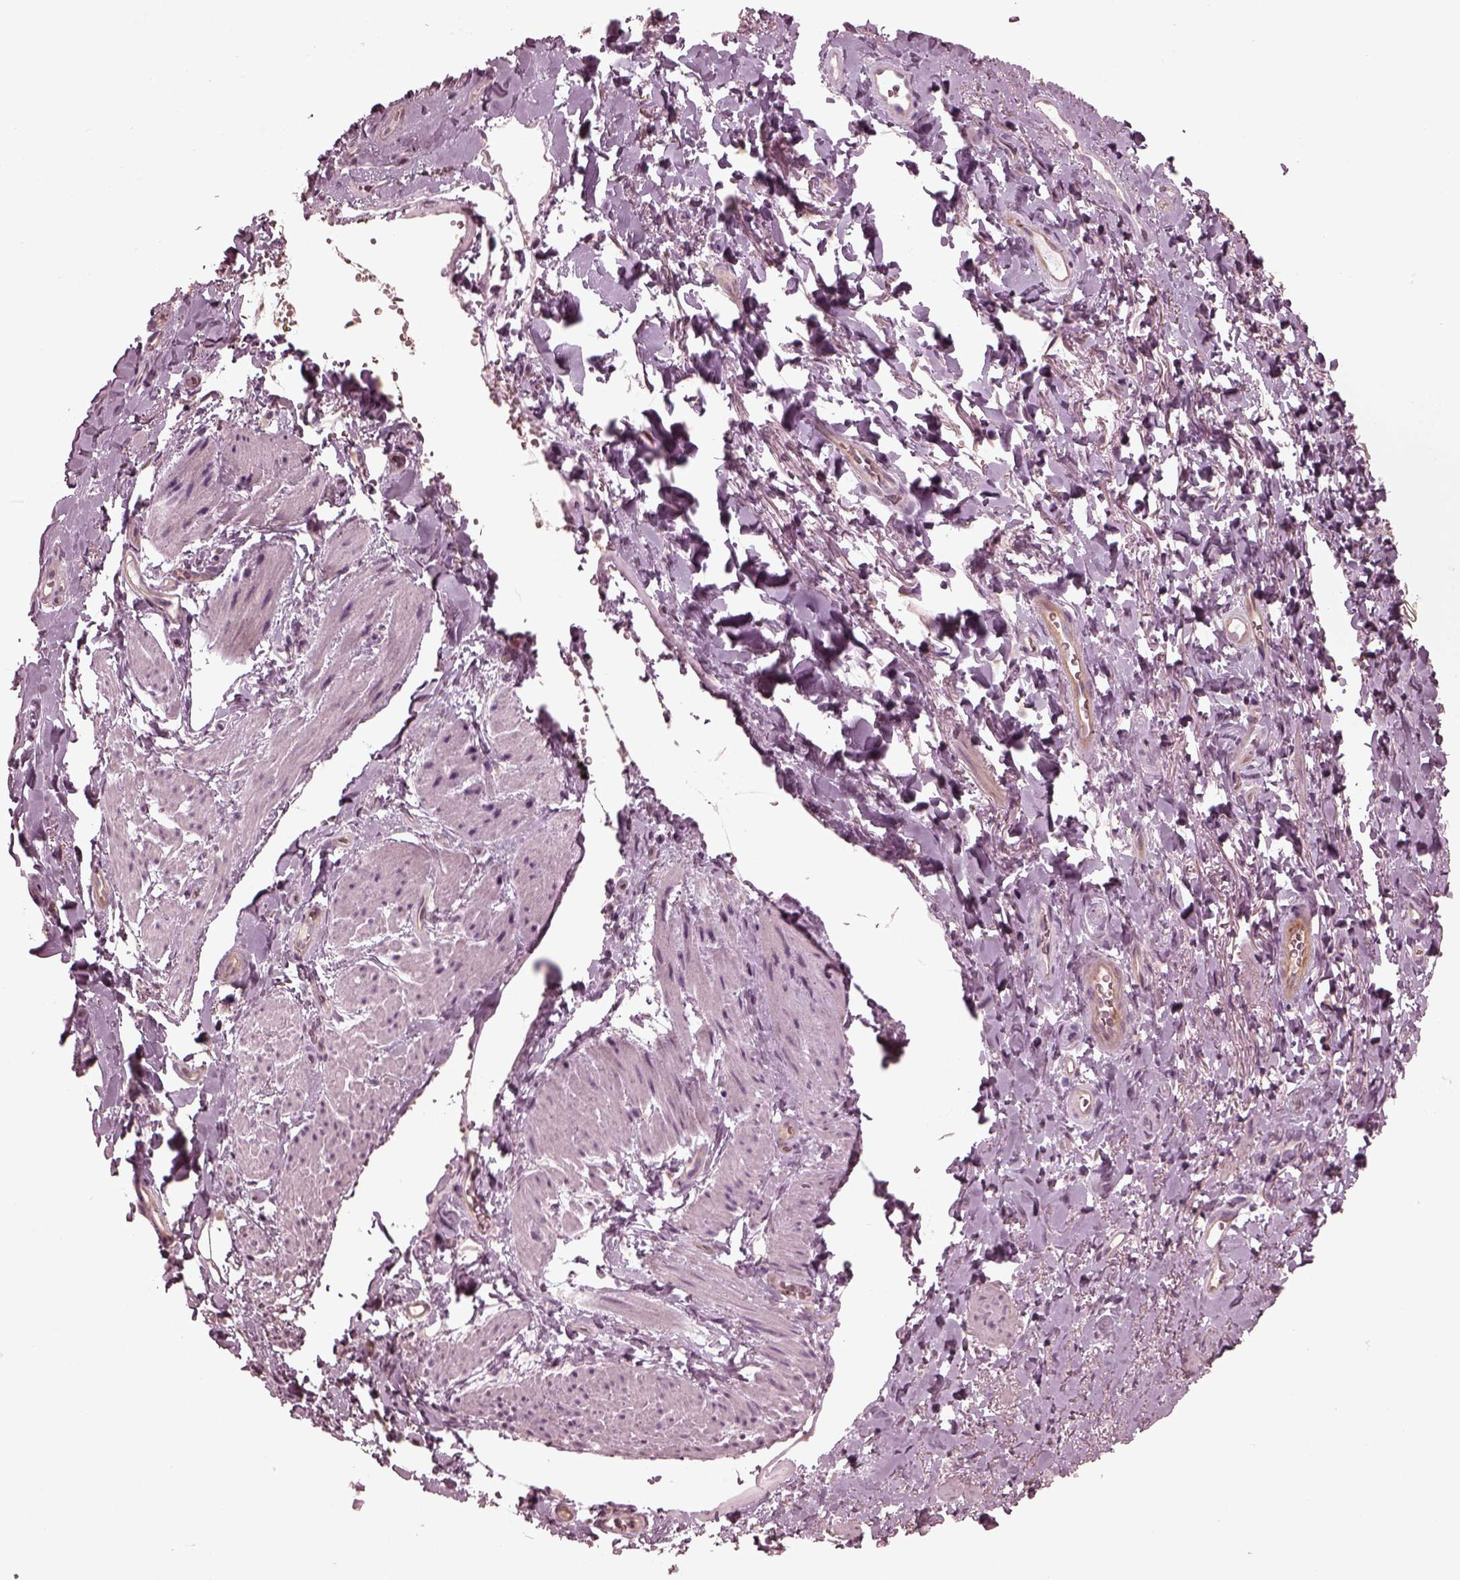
{"staining": {"intensity": "negative", "quantity": "none", "location": "none"}, "tissue": "adipose tissue", "cell_type": "Adipocytes", "image_type": "normal", "snomed": [{"axis": "morphology", "description": "Normal tissue, NOS"}, {"axis": "topography", "description": "Anal"}, {"axis": "topography", "description": "Peripheral nerve tissue"}], "caption": "DAB (3,3'-diaminobenzidine) immunohistochemical staining of unremarkable adipose tissue demonstrates no significant positivity in adipocytes.", "gene": "KIF6", "patient": {"sex": "male", "age": 53}}